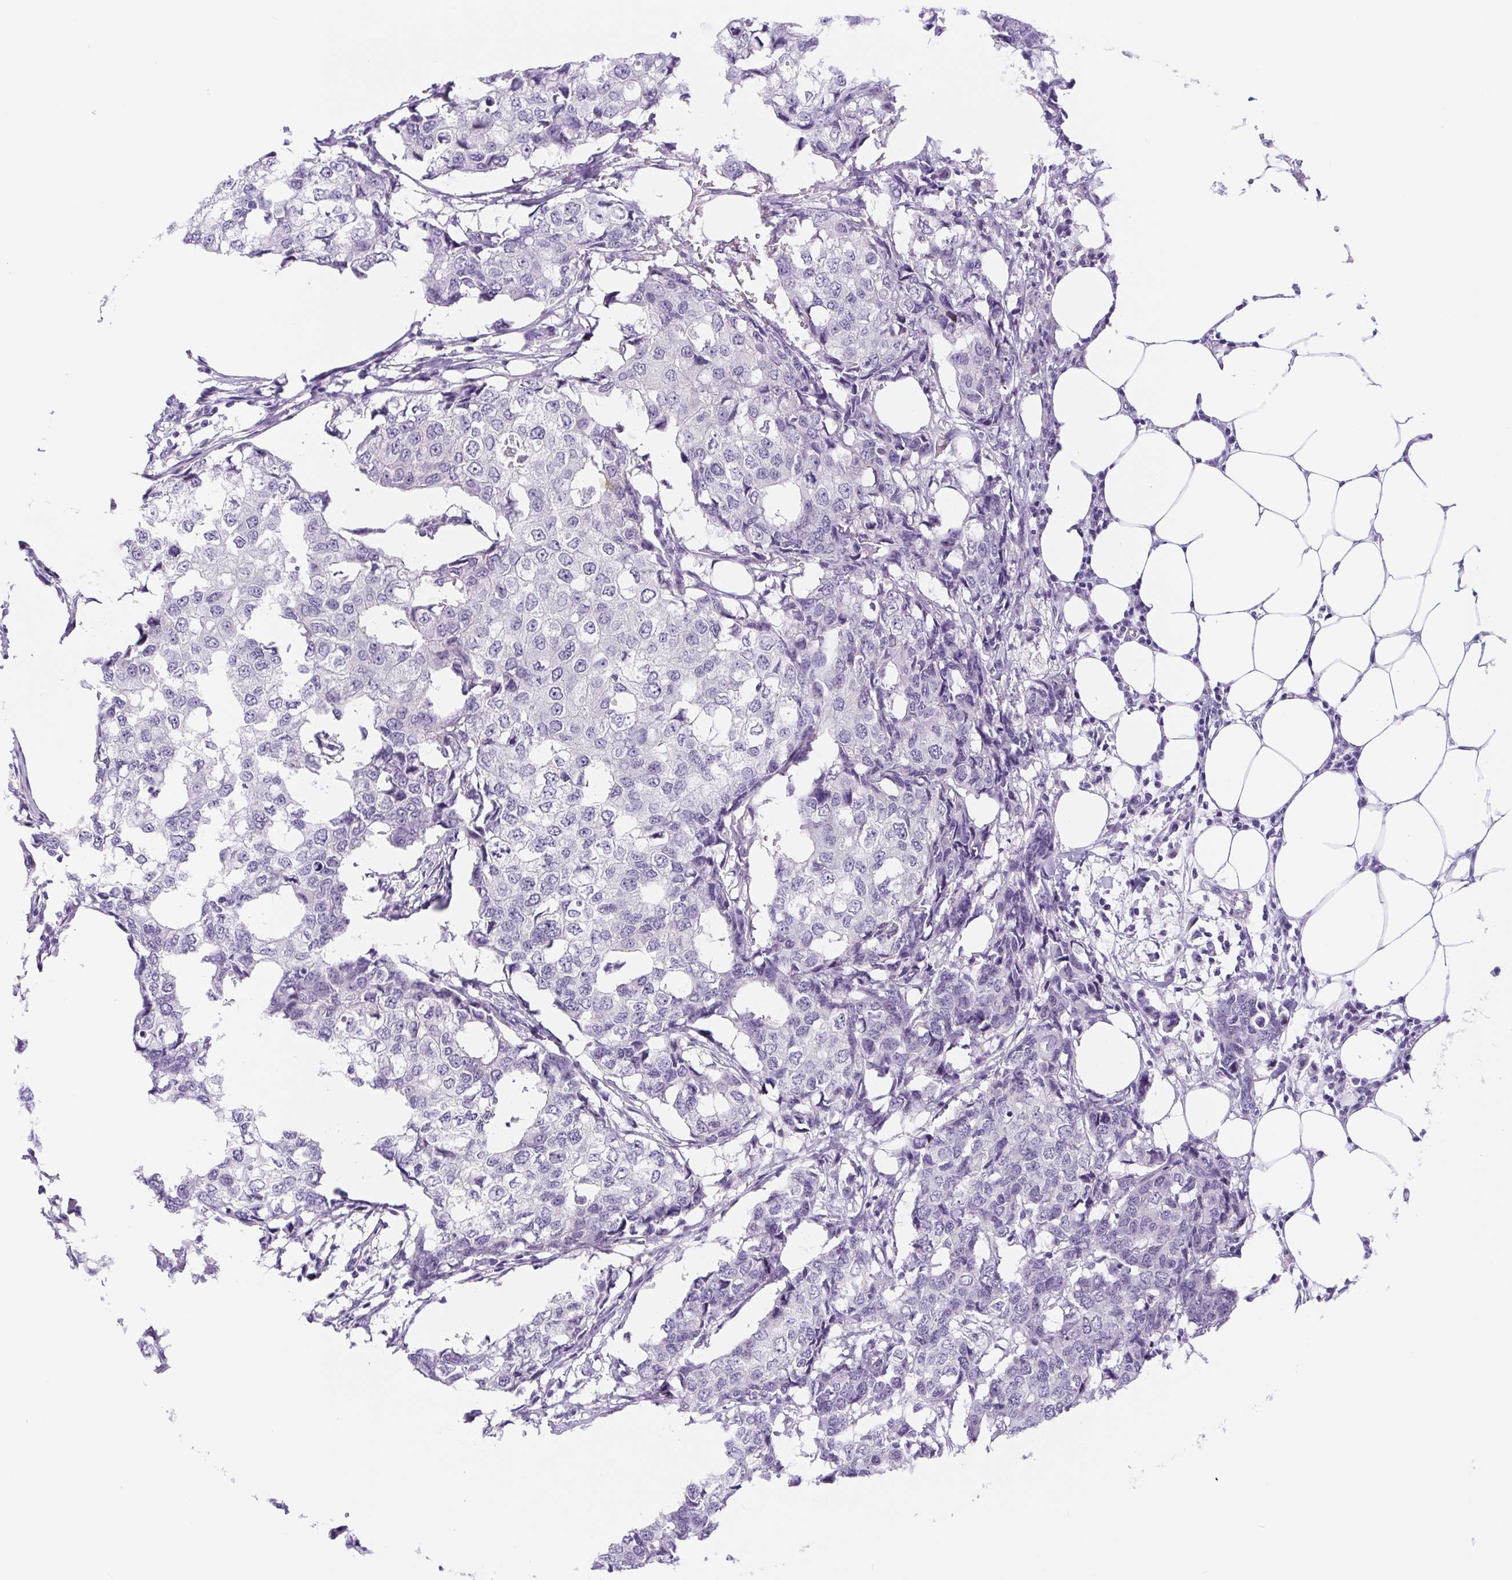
{"staining": {"intensity": "negative", "quantity": "none", "location": "none"}, "tissue": "breast cancer", "cell_type": "Tumor cells", "image_type": "cancer", "snomed": [{"axis": "morphology", "description": "Duct carcinoma"}, {"axis": "topography", "description": "Breast"}], "caption": "Immunohistochemical staining of human breast cancer (intraductal carcinoma) demonstrates no significant positivity in tumor cells.", "gene": "DYNC2LI1", "patient": {"sex": "female", "age": 27}}